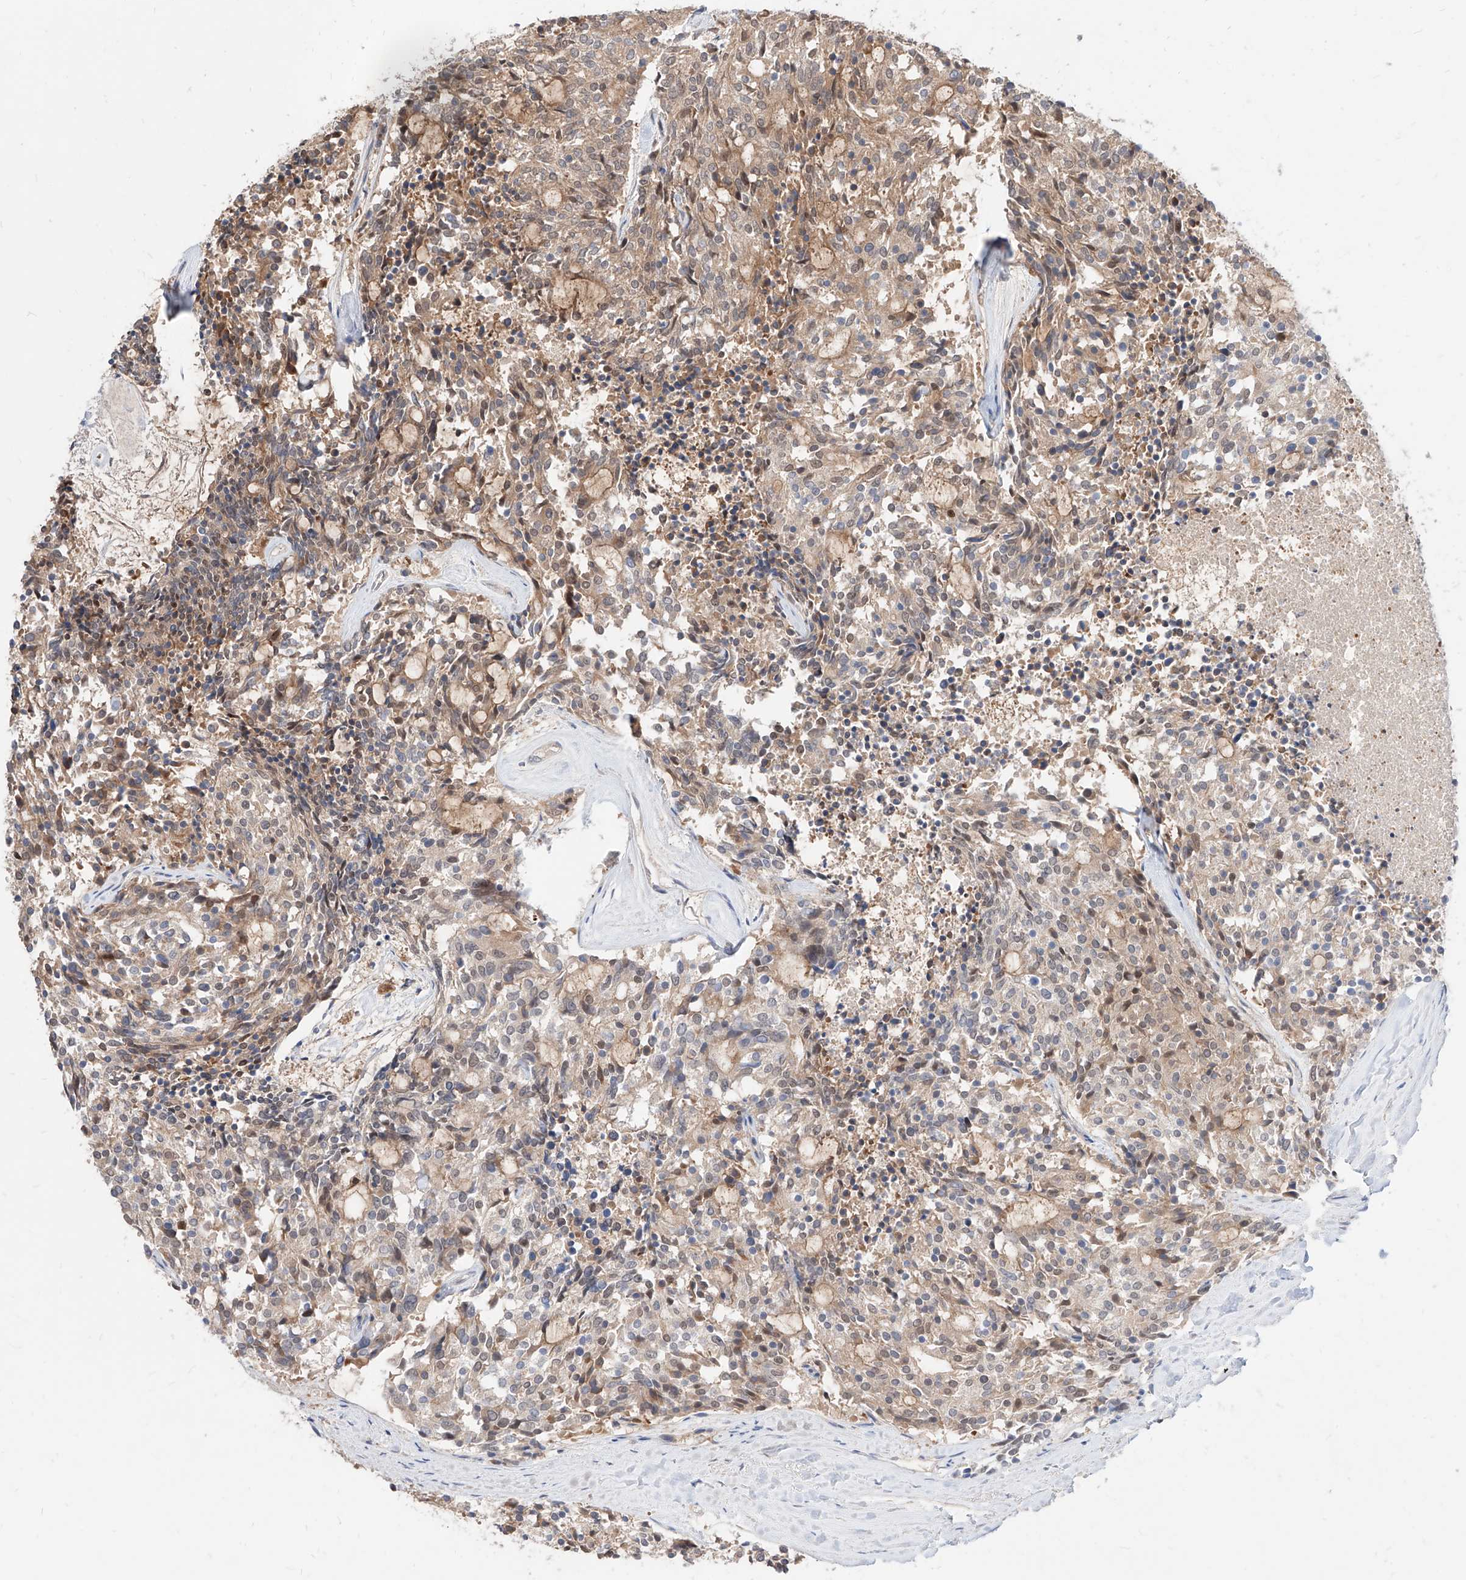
{"staining": {"intensity": "weak", "quantity": "25%-75%", "location": "cytoplasmic/membranous"}, "tissue": "carcinoid", "cell_type": "Tumor cells", "image_type": "cancer", "snomed": [{"axis": "morphology", "description": "Carcinoid, malignant, NOS"}, {"axis": "topography", "description": "Pancreas"}], "caption": "This is a photomicrograph of IHC staining of carcinoid, which shows weak staining in the cytoplasmic/membranous of tumor cells.", "gene": "TSNAX", "patient": {"sex": "female", "age": 54}}